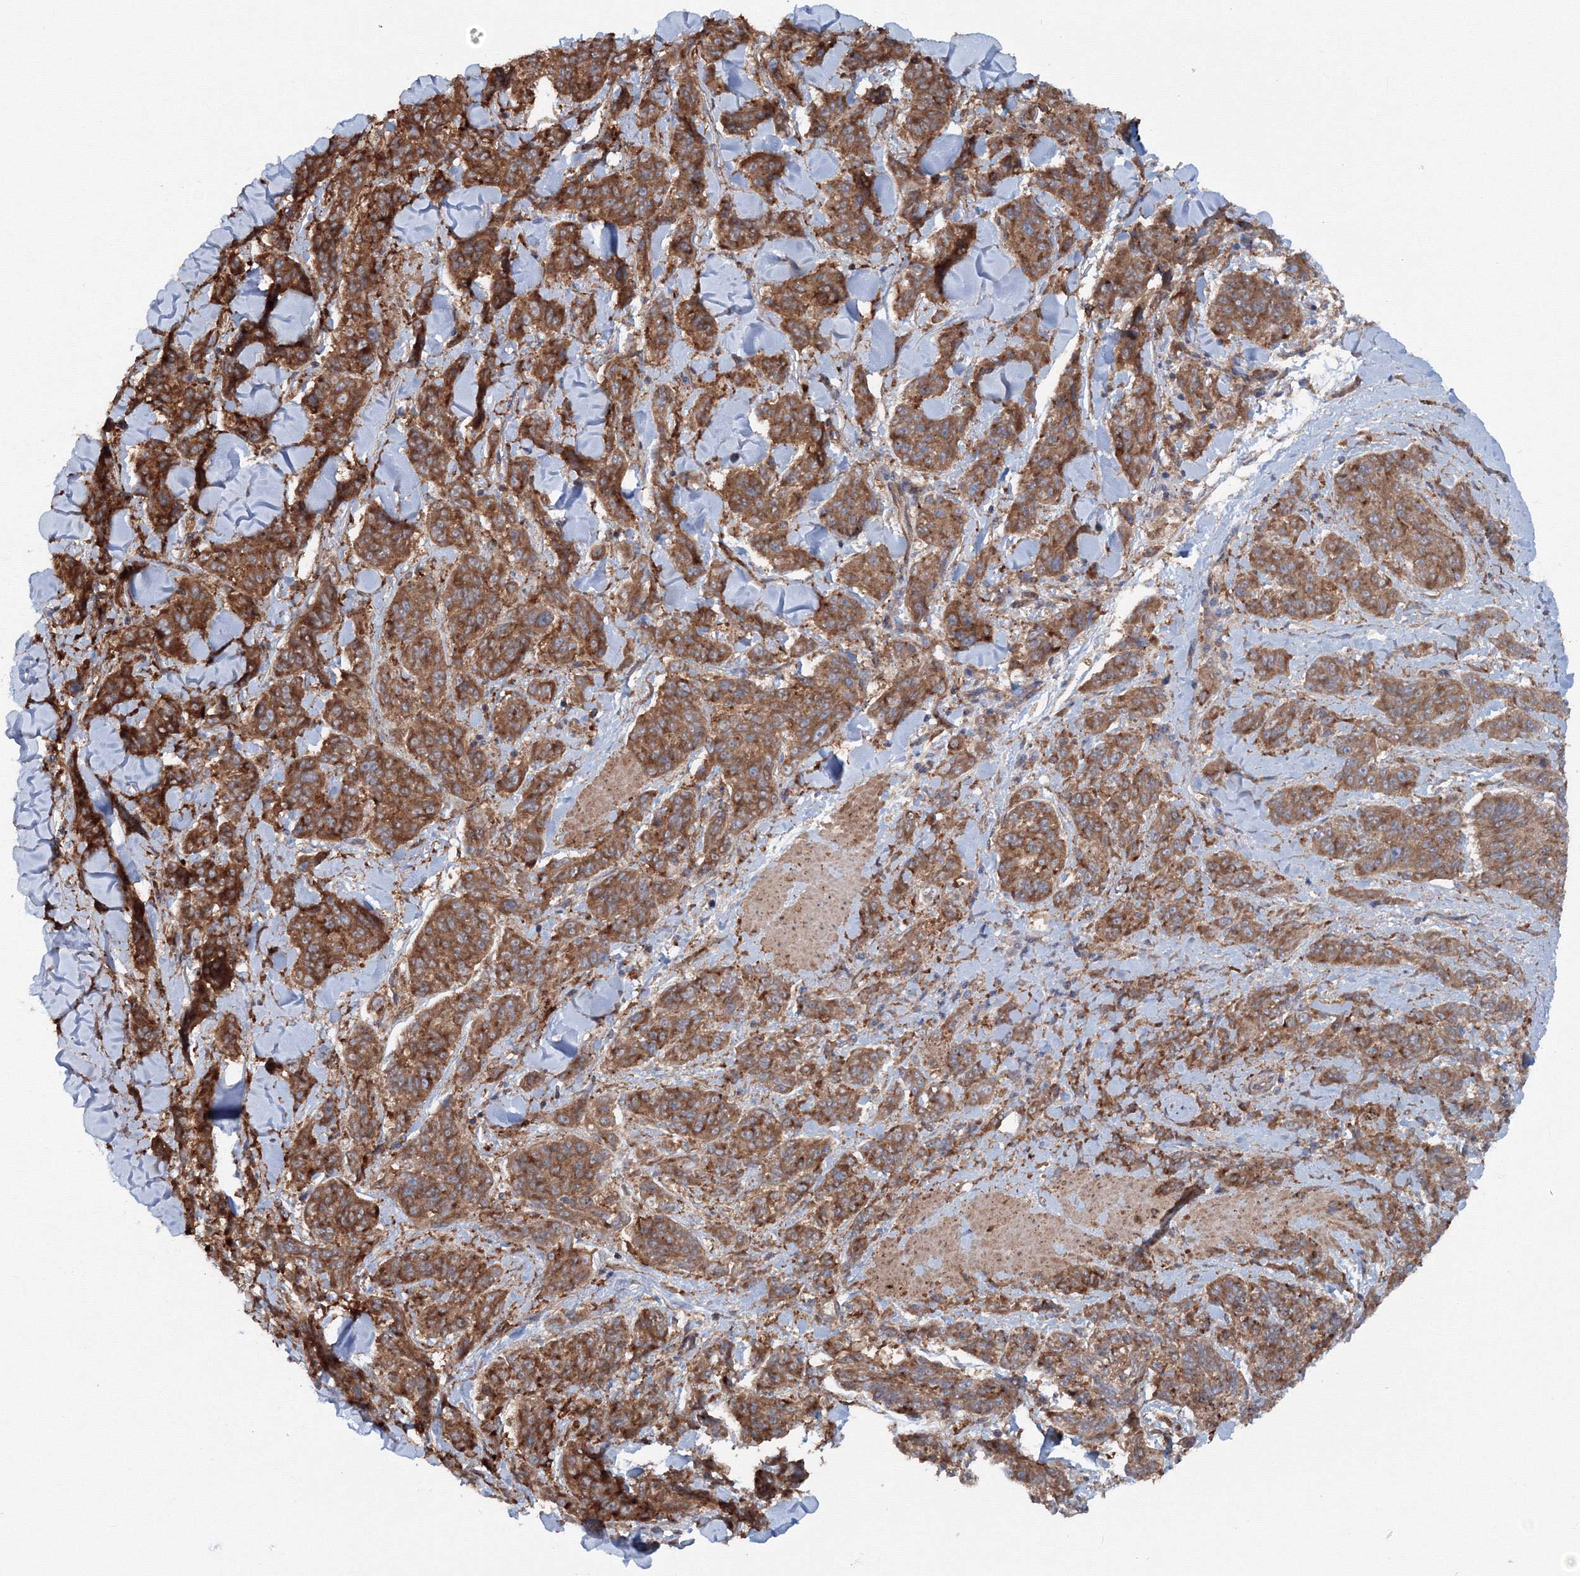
{"staining": {"intensity": "moderate", "quantity": ">75%", "location": "cytoplasmic/membranous"}, "tissue": "melanoma", "cell_type": "Tumor cells", "image_type": "cancer", "snomed": [{"axis": "morphology", "description": "Malignant melanoma, NOS"}, {"axis": "topography", "description": "Skin"}], "caption": "Moderate cytoplasmic/membranous protein expression is identified in approximately >75% of tumor cells in melanoma.", "gene": "EXOC1", "patient": {"sex": "male", "age": 53}}